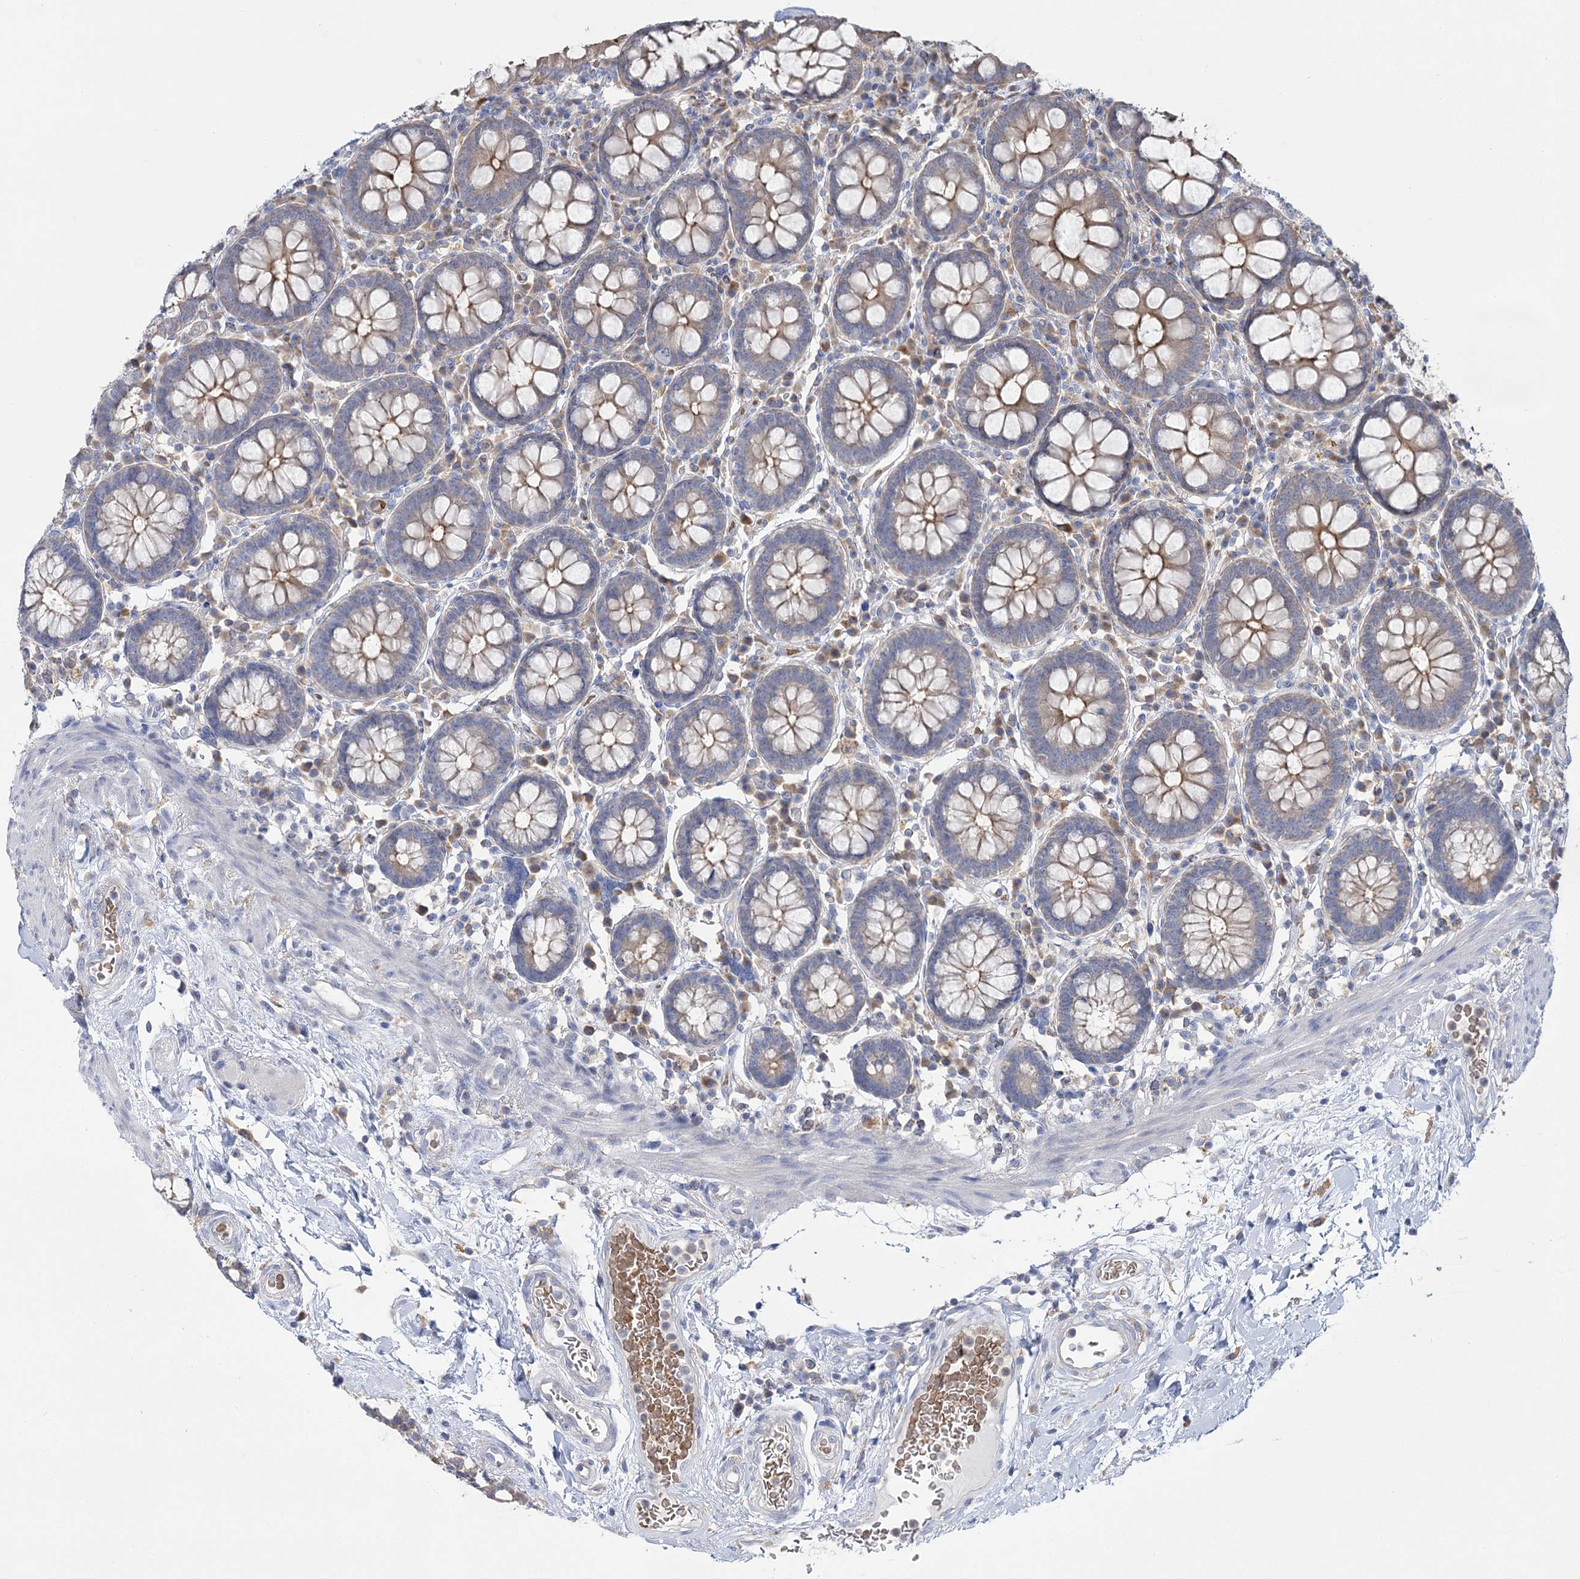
{"staining": {"intensity": "negative", "quantity": "none", "location": "none"}, "tissue": "colon", "cell_type": "Endothelial cells", "image_type": "normal", "snomed": [{"axis": "morphology", "description": "Normal tissue, NOS"}, {"axis": "topography", "description": "Colon"}], "caption": "Endothelial cells are negative for brown protein staining in normal colon.", "gene": "ATP11B", "patient": {"sex": "female", "age": 79}}